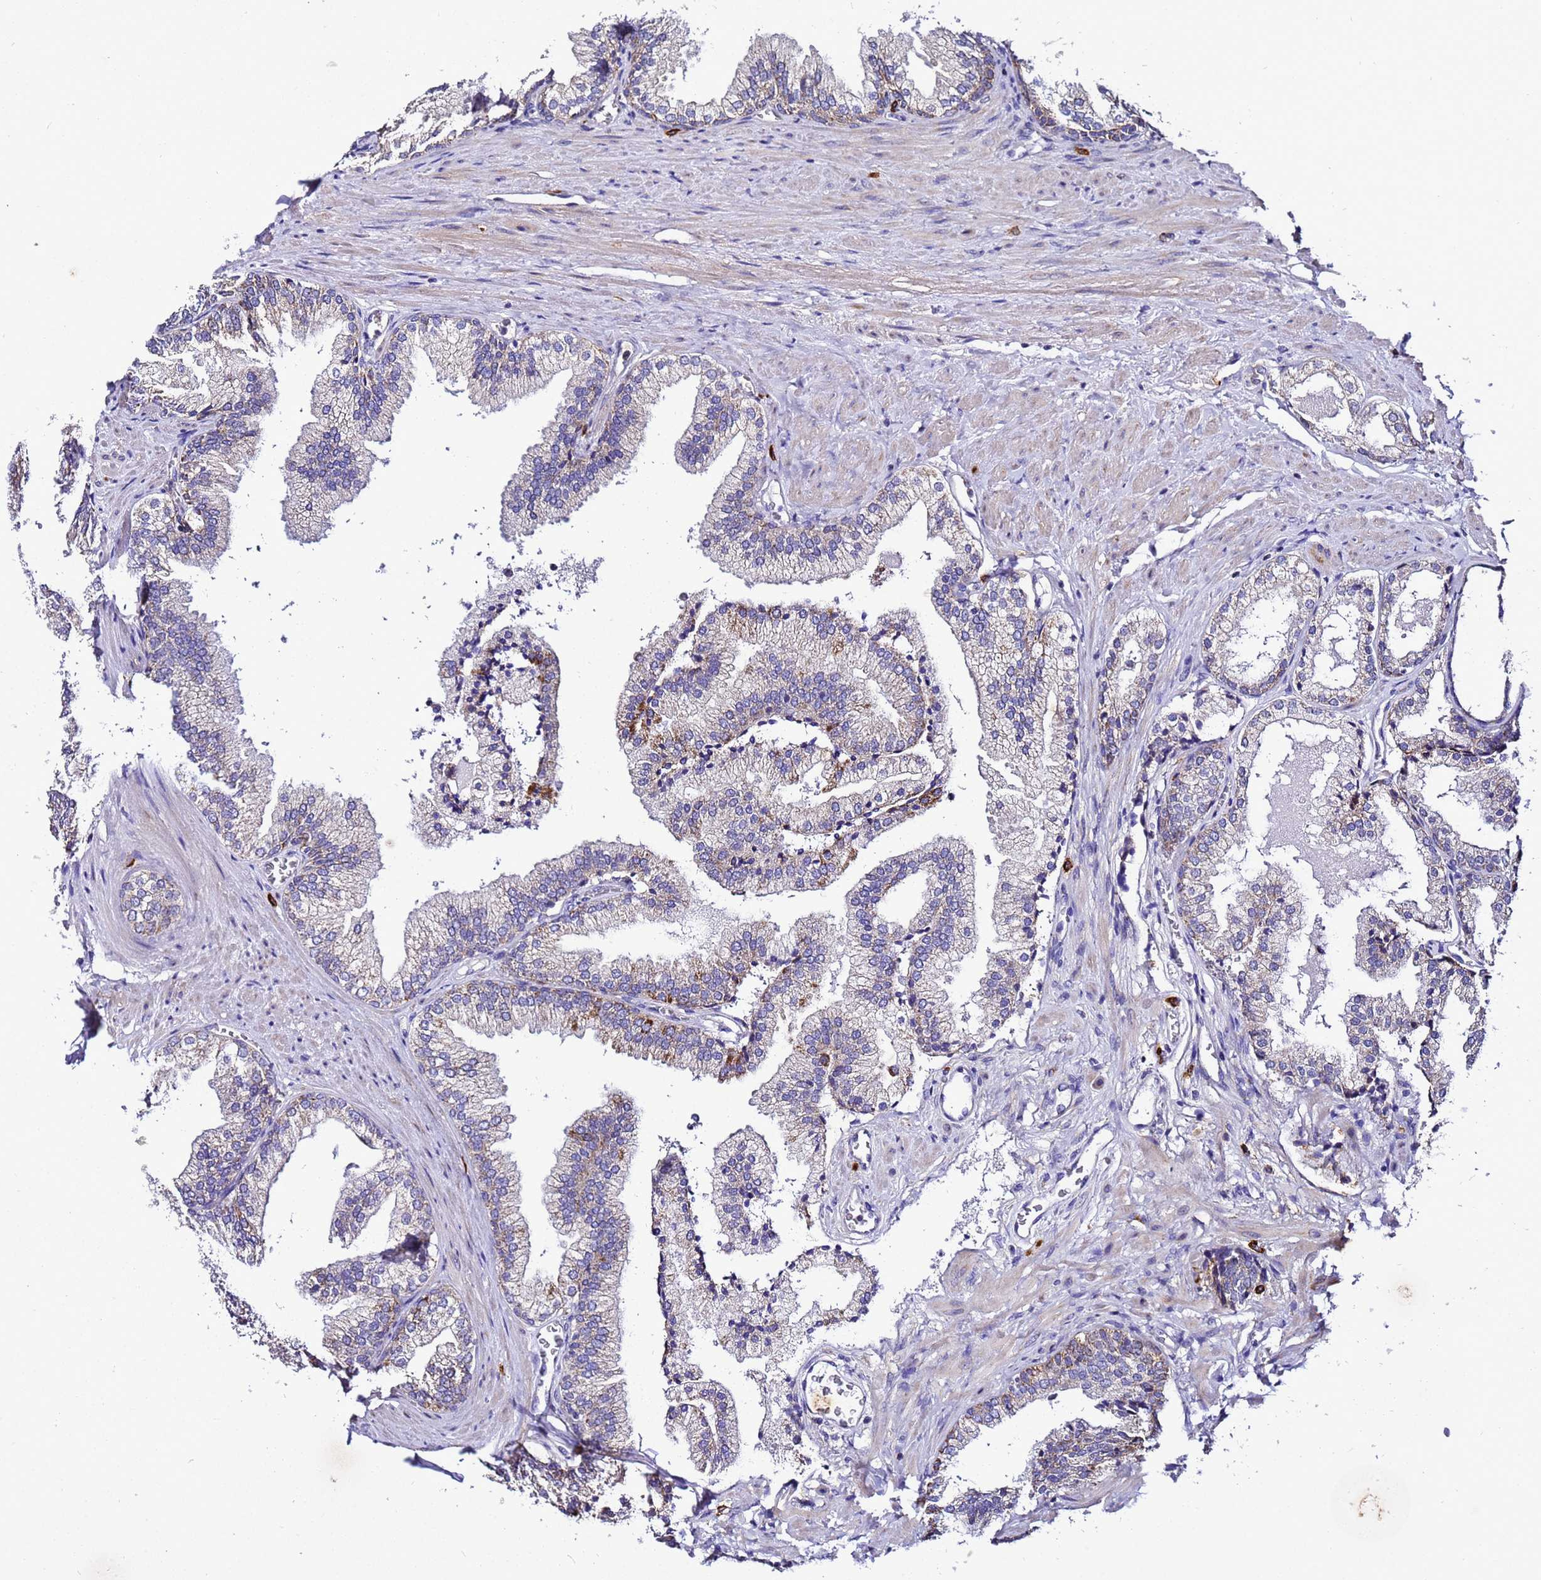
{"staining": {"intensity": "moderate", "quantity": "<25%", "location": "cytoplasmic/membranous"}, "tissue": "prostate", "cell_type": "Glandular cells", "image_type": "normal", "snomed": [{"axis": "morphology", "description": "Normal tissue, NOS"}, {"axis": "topography", "description": "Prostate"}], "caption": "Immunohistochemistry (IHC) image of unremarkable prostate: prostate stained using immunohistochemistry reveals low levels of moderate protein expression localized specifically in the cytoplasmic/membranous of glandular cells, appearing as a cytoplasmic/membranous brown color.", "gene": "HIGD2A", "patient": {"sex": "male", "age": 76}}